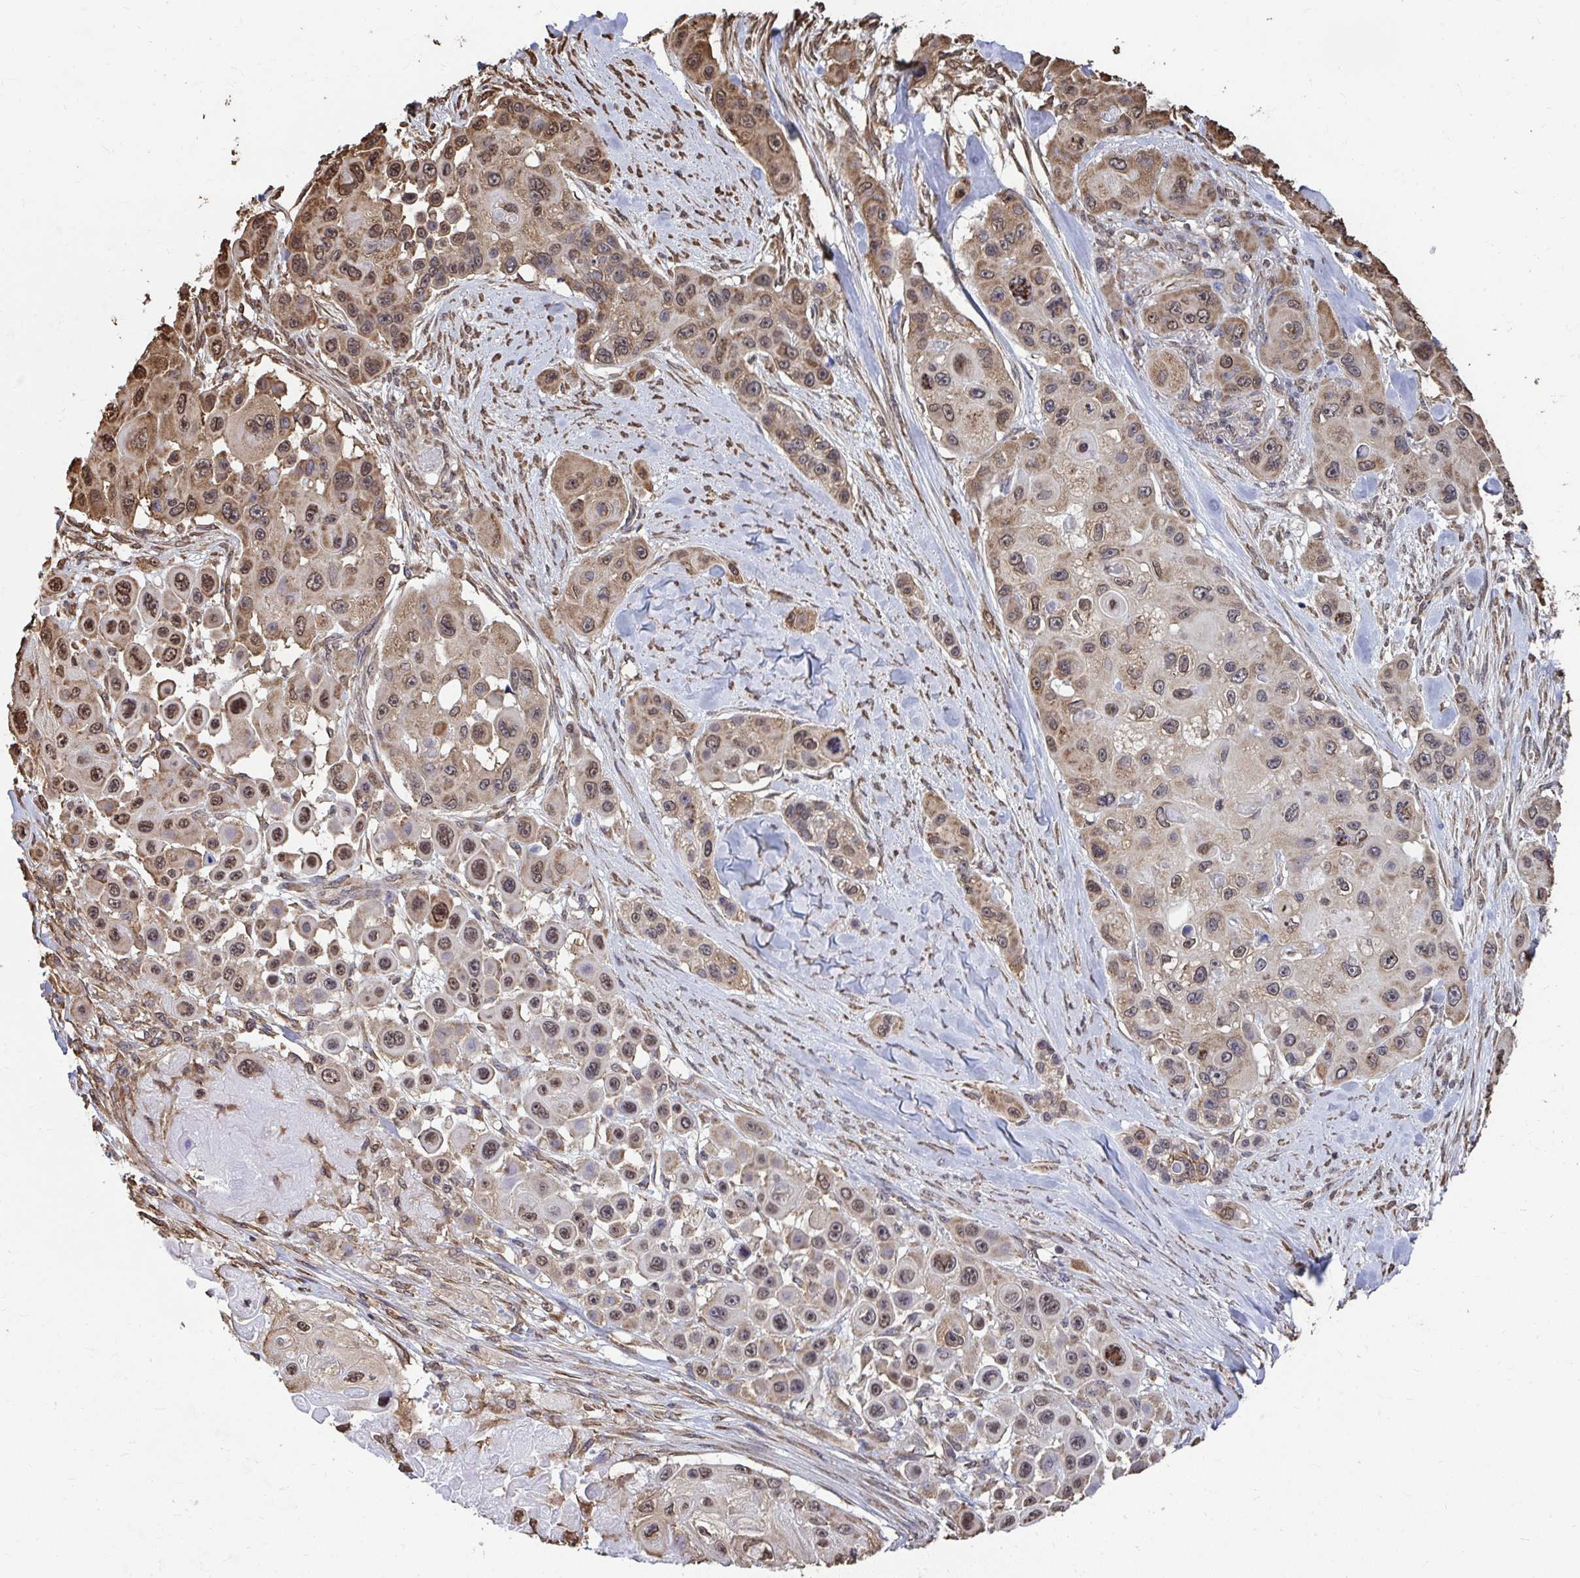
{"staining": {"intensity": "moderate", "quantity": ">75%", "location": "cytoplasmic/membranous,nuclear"}, "tissue": "skin cancer", "cell_type": "Tumor cells", "image_type": "cancer", "snomed": [{"axis": "morphology", "description": "Squamous cell carcinoma, NOS"}, {"axis": "topography", "description": "Skin"}], "caption": "DAB immunohistochemical staining of skin squamous cell carcinoma exhibits moderate cytoplasmic/membranous and nuclear protein staining in about >75% of tumor cells.", "gene": "SYNCRIP", "patient": {"sex": "male", "age": 67}}